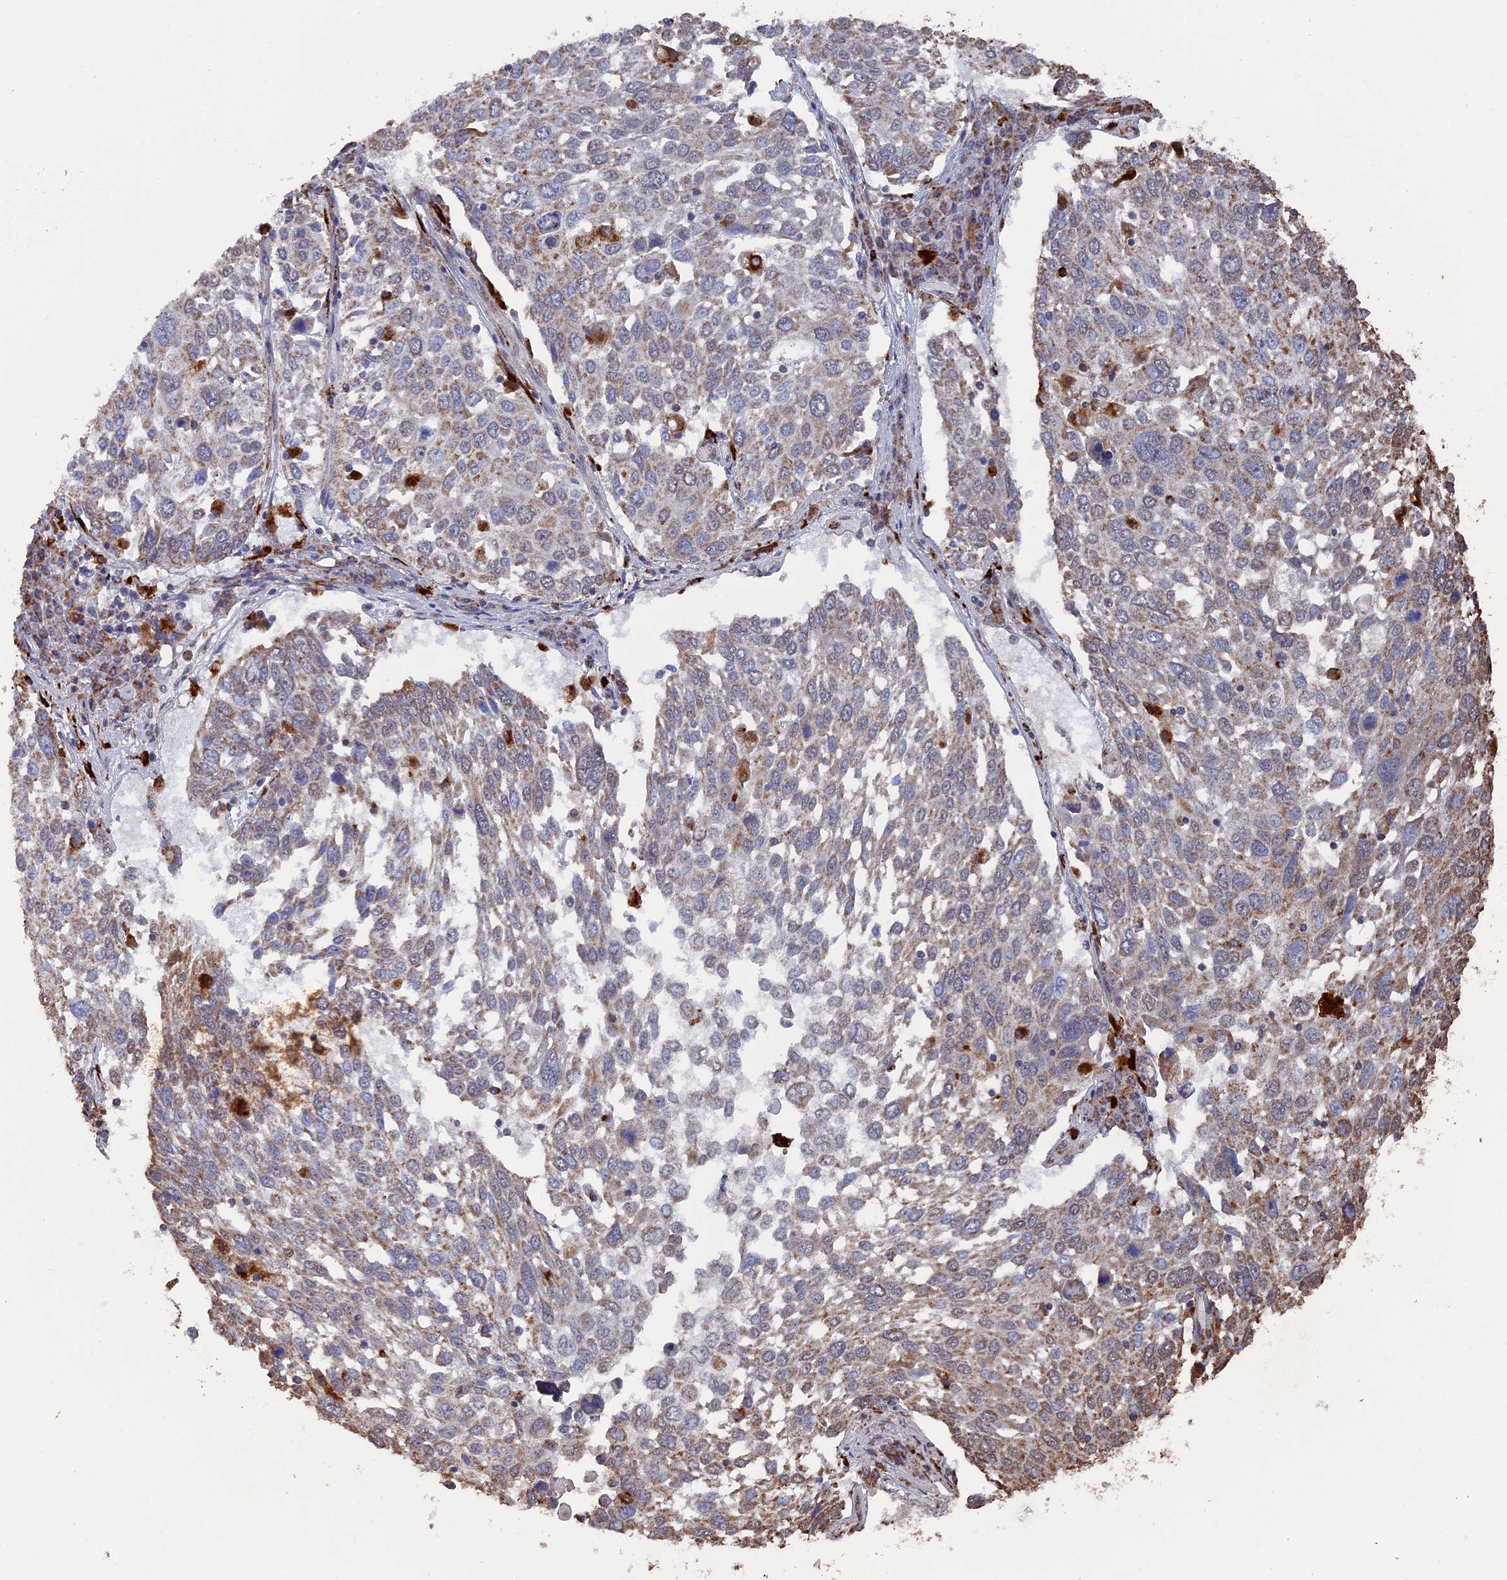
{"staining": {"intensity": "weak", "quantity": "25%-75%", "location": "cytoplasmic/membranous"}, "tissue": "lung cancer", "cell_type": "Tumor cells", "image_type": "cancer", "snomed": [{"axis": "morphology", "description": "Squamous cell carcinoma, NOS"}, {"axis": "topography", "description": "Lung"}], "caption": "High-power microscopy captured an IHC image of squamous cell carcinoma (lung), revealing weak cytoplasmic/membranous expression in about 25%-75% of tumor cells.", "gene": "SMG9", "patient": {"sex": "male", "age": 65}}